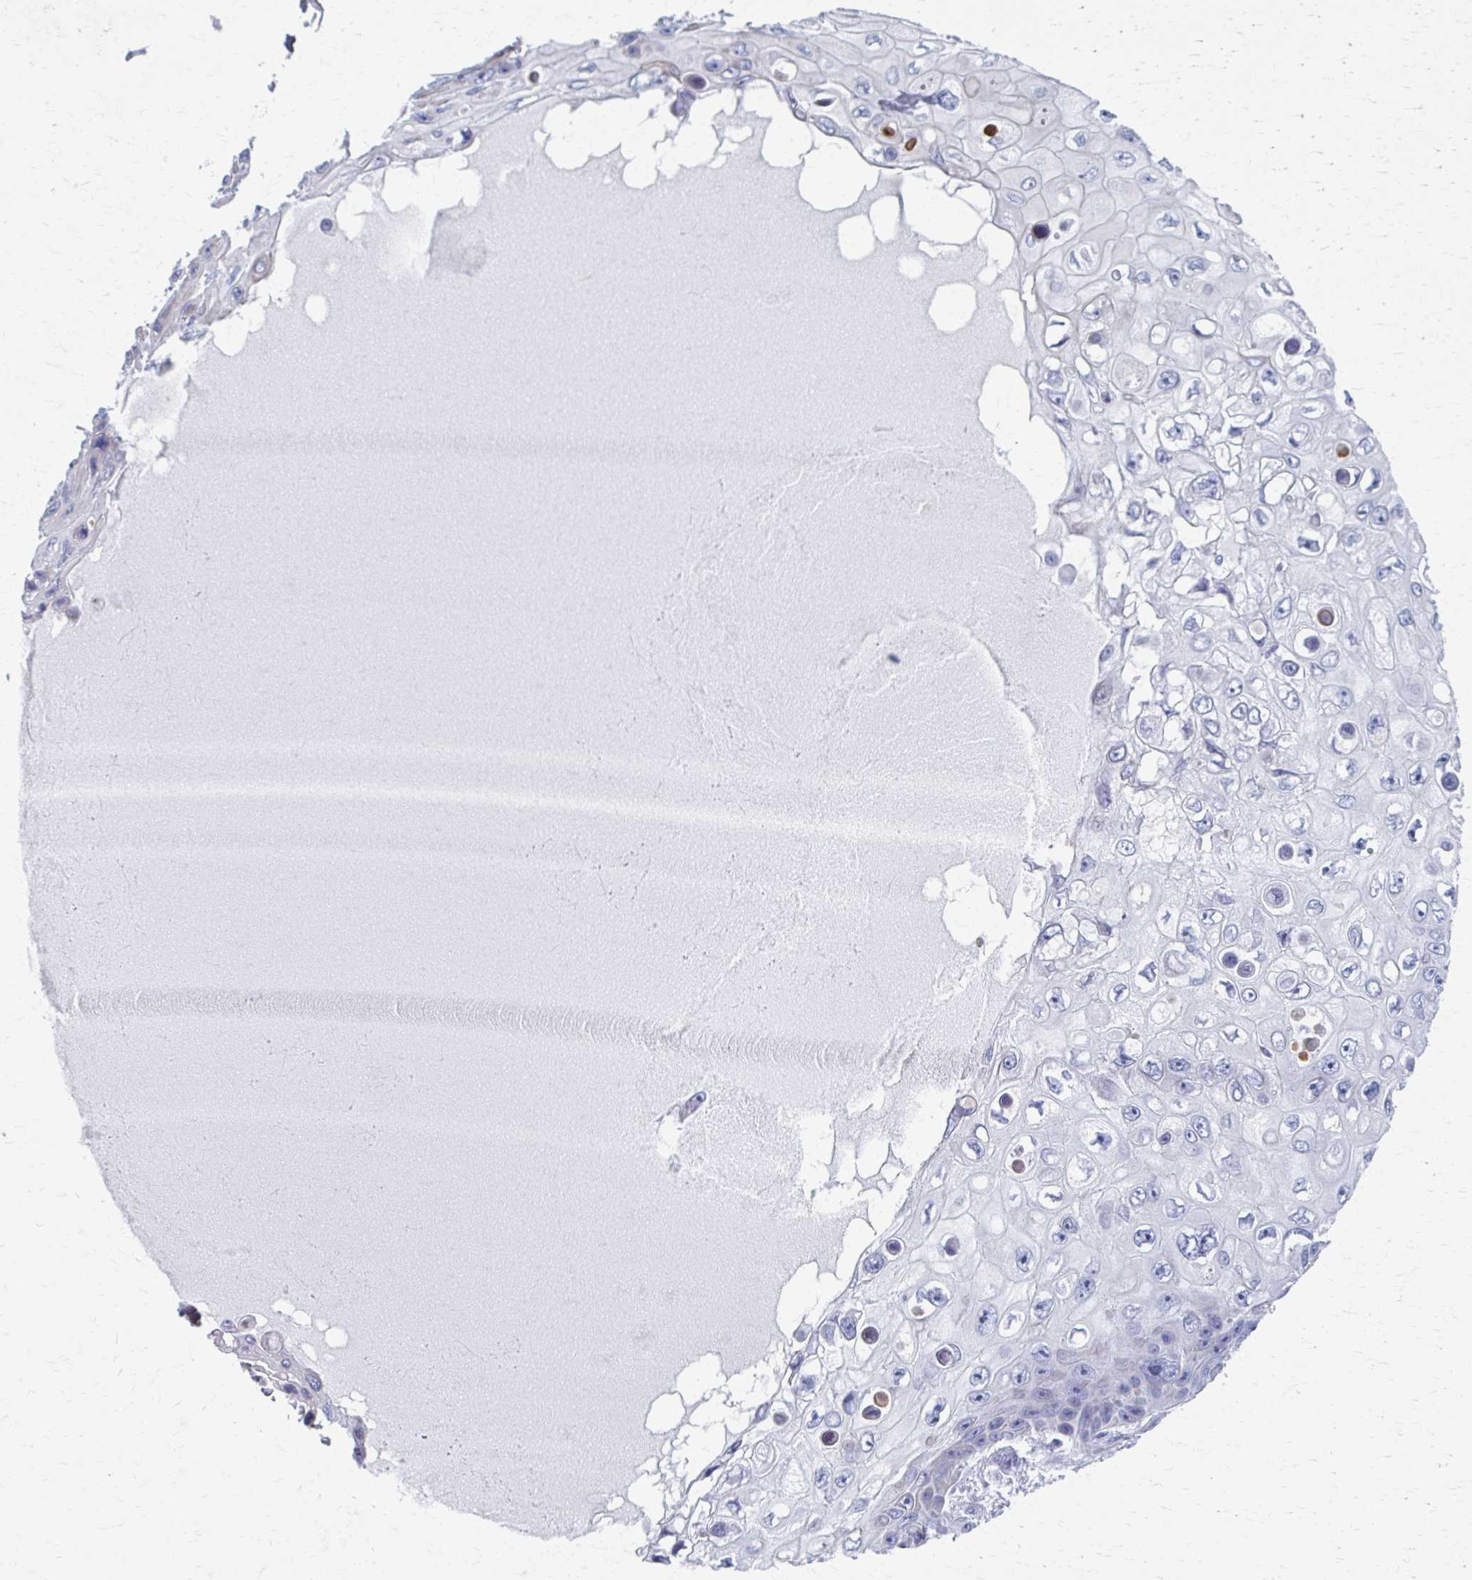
{"staining": {"intensity": "negative", "quantity": "none", "location": "none"}, "tissue": "skin cancer", "cell_type": "Tumor cells", "image_type": "cancer", "snomed": [{"axis": "morphology", "description": "Squamous cell carcinoma, NOS"}, {"axis": "topography", "description": "Skin"}], "caption": "Immunohistochemistry histopathology image of neoplastic tissue: human skin cancer (squamous cell carcinoma) stained with DAB (3,3'-diaminobenzidine) demonstrates no significant protein staining in tumor cells.", "gene": "ABHD16B", "patient": {"sex": "male", "age": 82}}